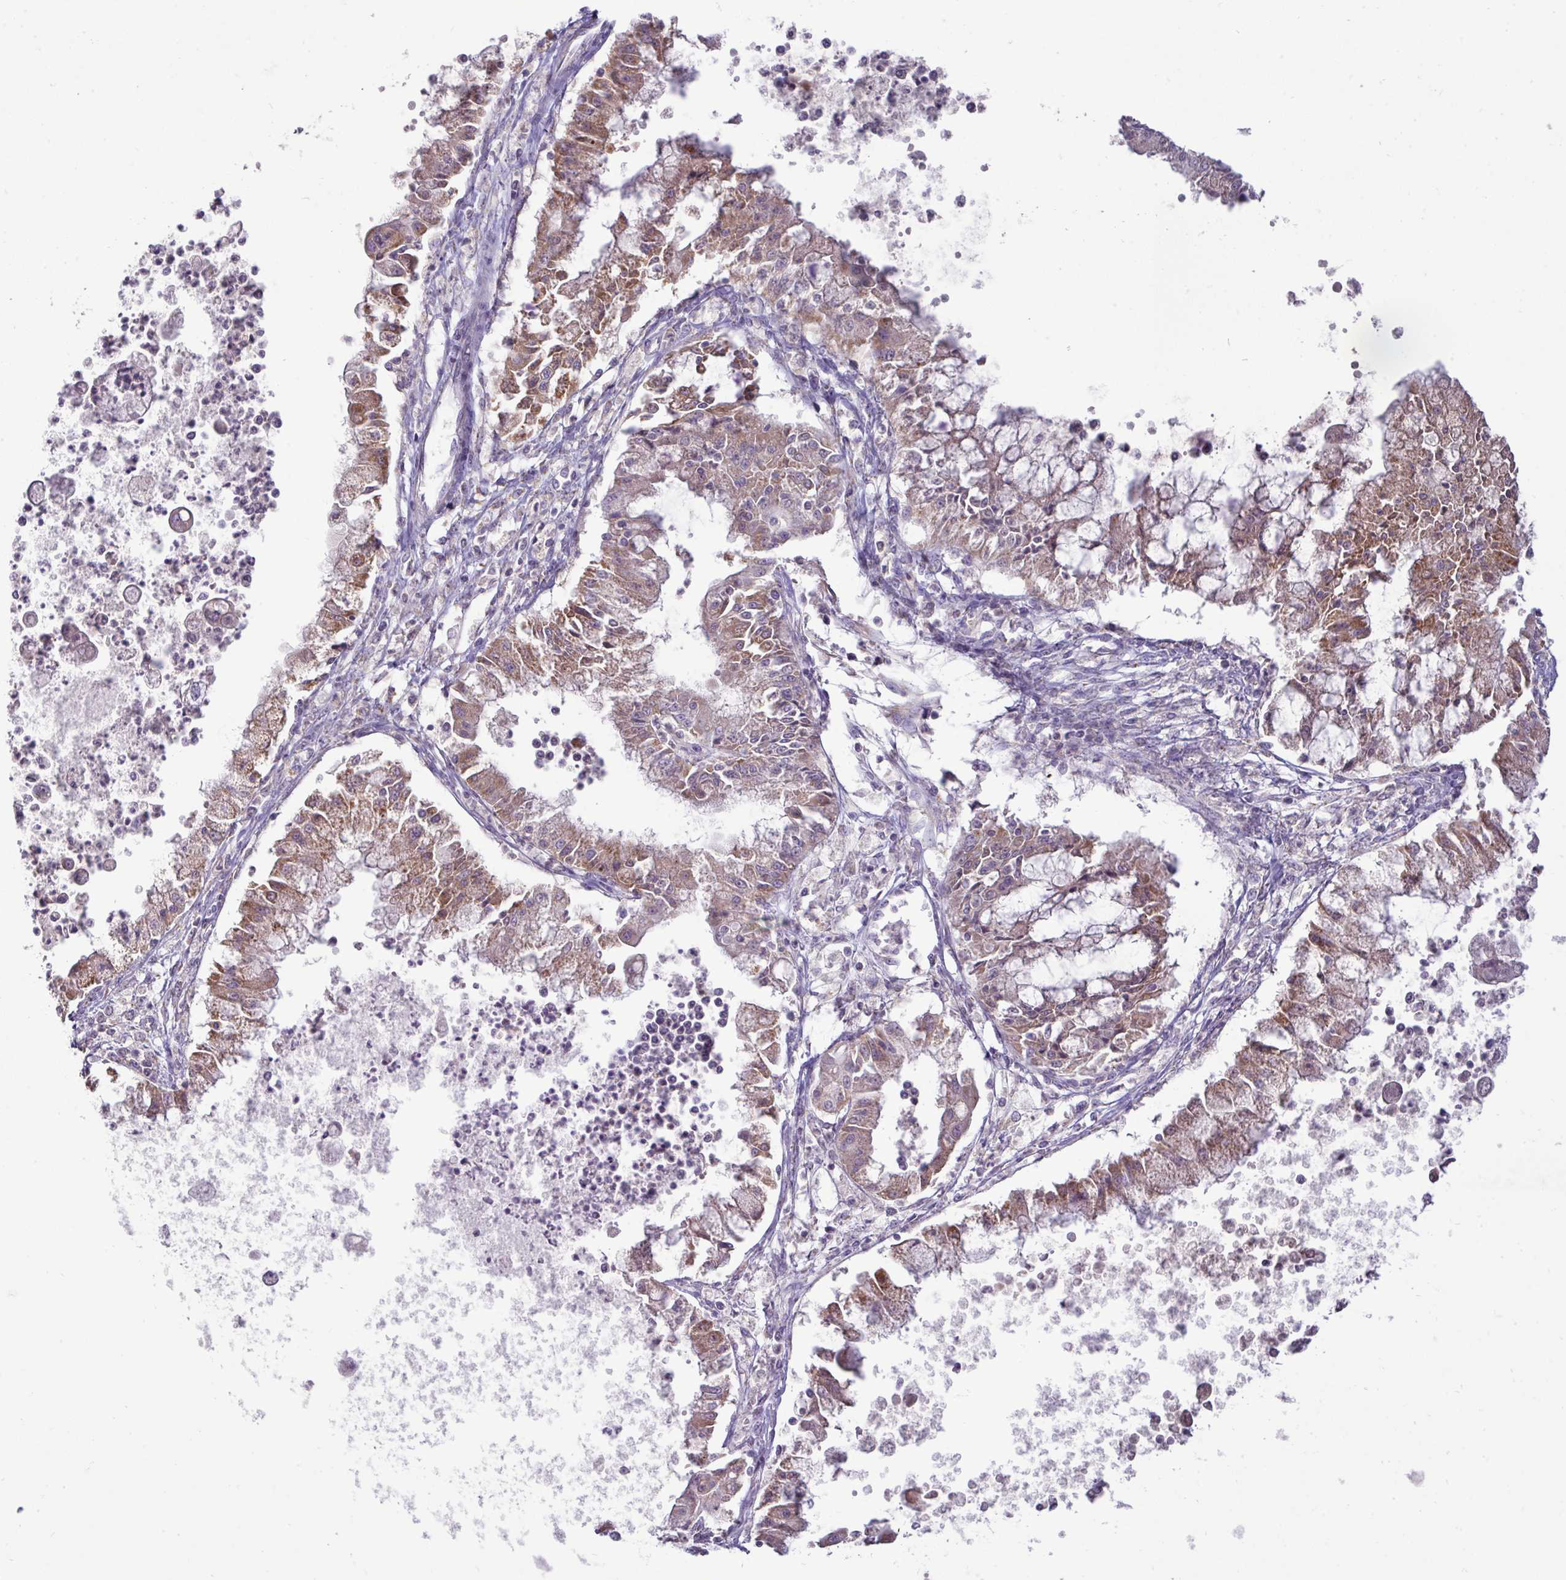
{"staining": {"intensity": "moderate", "quantity": "25%-75%", "location": "cytoplasmic/membranous"}, "tissue": "ovarian cancer", "cell_type": "Tumor cells", "image_type": "cancer", "snomed": [{"axis": "morphology", "description": "Cystadenocarcinoma, mucinous, NOS"}, {"axis": "topography", "description": "Ovary"}], "caption": "Moderate cytoplasmic/membranous positivity is identified in about 25%-75% of tumor cells in ovarian mucinous cystadenocarcinoma.", "gene": "TRAPPC1", "patient": {"sex": "female", "age": 70}}